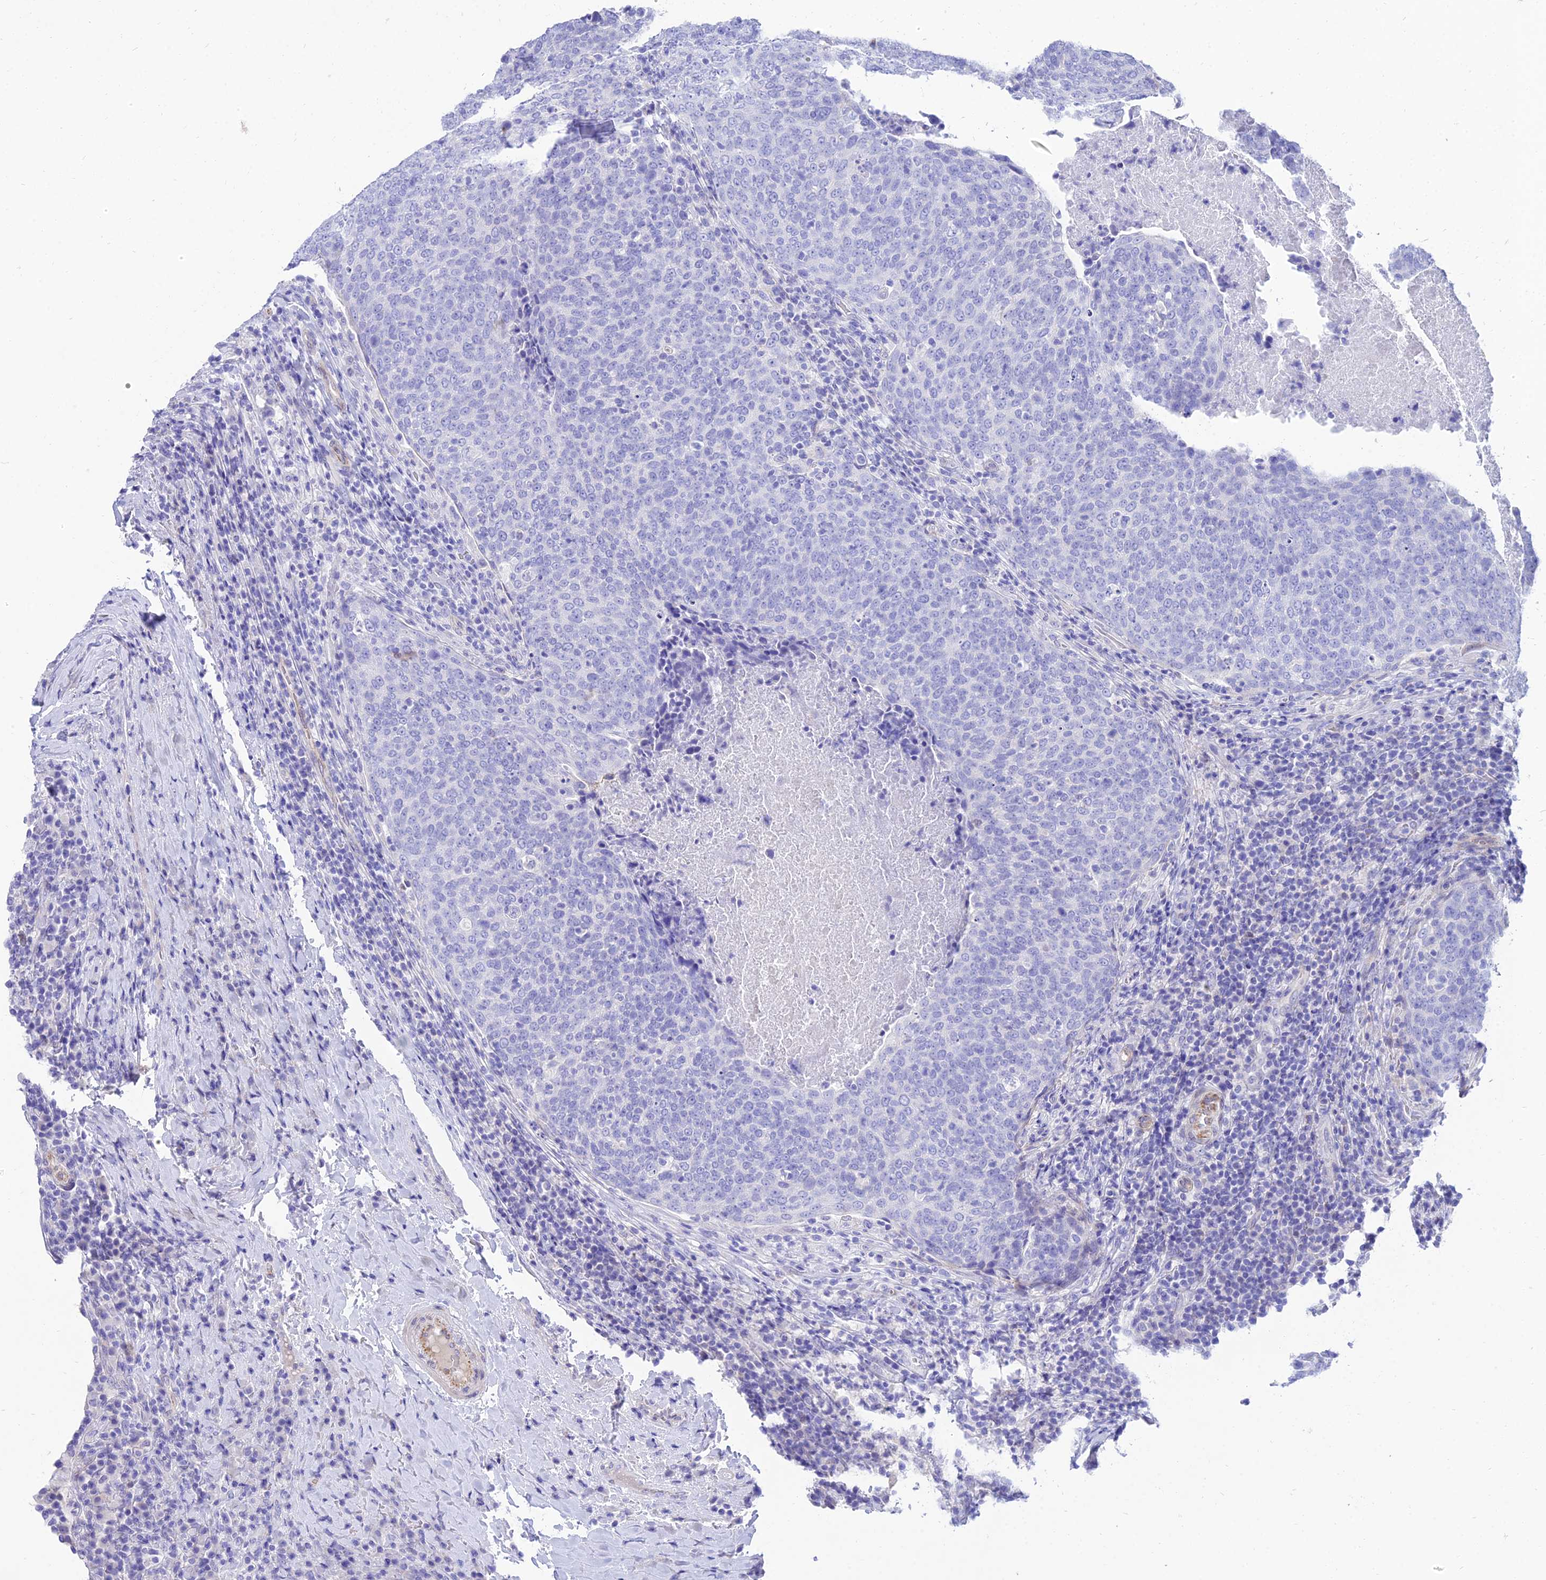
{"staining": {"intensity": "negative", "quantity": "none", "location": "none"}, "tissue": "head and neck cancer", "cell_type": "Tumor cells", "image_type": "cancer", "snomed": [{"axis": "morphology", "description": "Squamous cell carcinoma, NOS"}, {"axis": "morphology", "description": "Squamous cell carcinoma, metastatic, NOS"}, {"axis": "topography", "description": "Lymph node"}, {"axis": "topography", "description": "Head-Neck"}], "caption": "IHC histopathology image of neoplastic tissue: head and neck cancer stained with DAB reveals no significant protein staining in tumor cells.", "gene": "TAC3", "patient": {"sex": "male", "age": 62}}